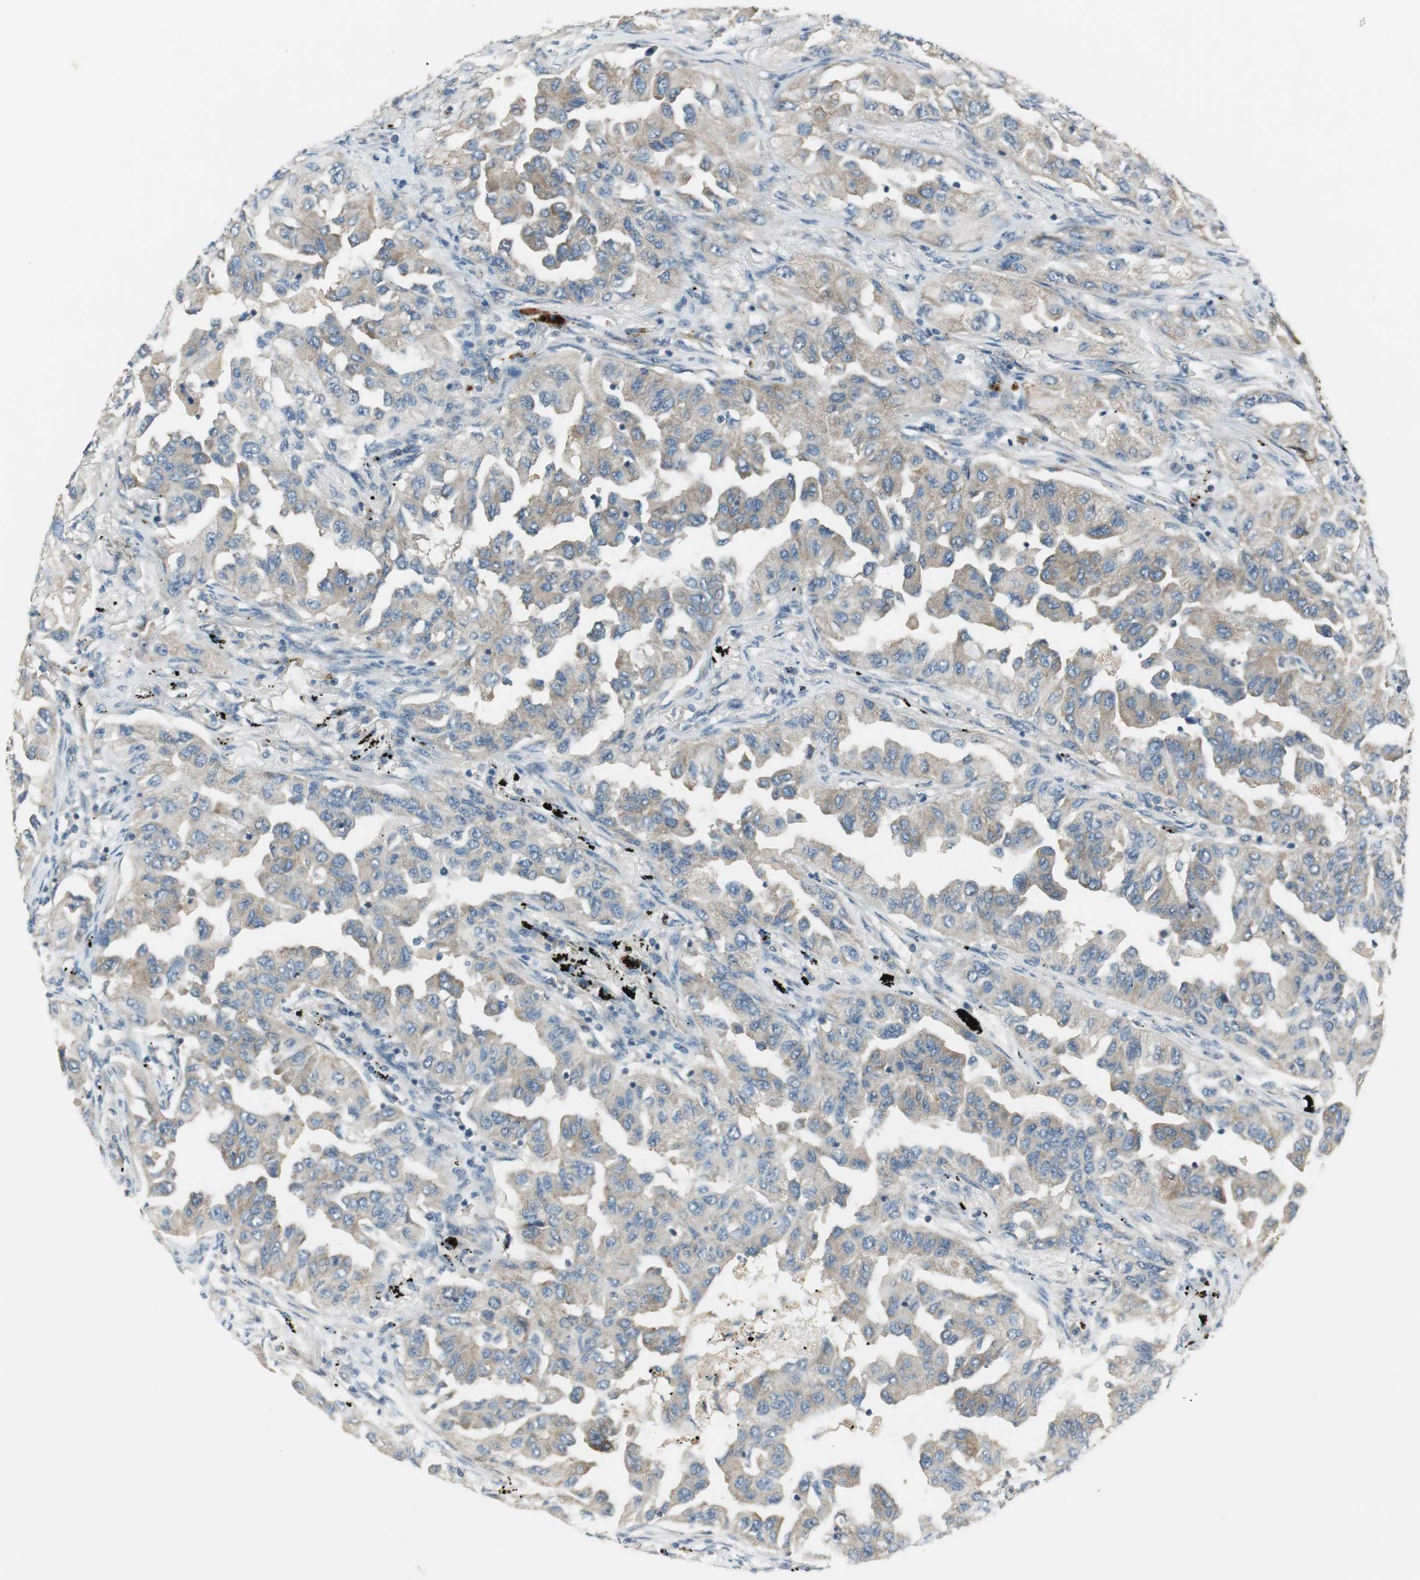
{"staining": {"intensity": "weak", "quantity": ">75%", "location": "cytoplasmic/membranous"}, "tissue": "lung cancer", "cell_type": "Tumor cells", "image_type": "cancer", "snomed": [{"axis": "morphology", "description": "Adenocarcinoma, NOS"}, {"axis": "topography", "description": "Lung"}], "caption": "An image of human lung cancer stained for a protein displays weak cytoplasmic/membranous brown staining in tumor cells.", "gene": "PRKAA1", "patient": {"sex": "female", "age": 65}}